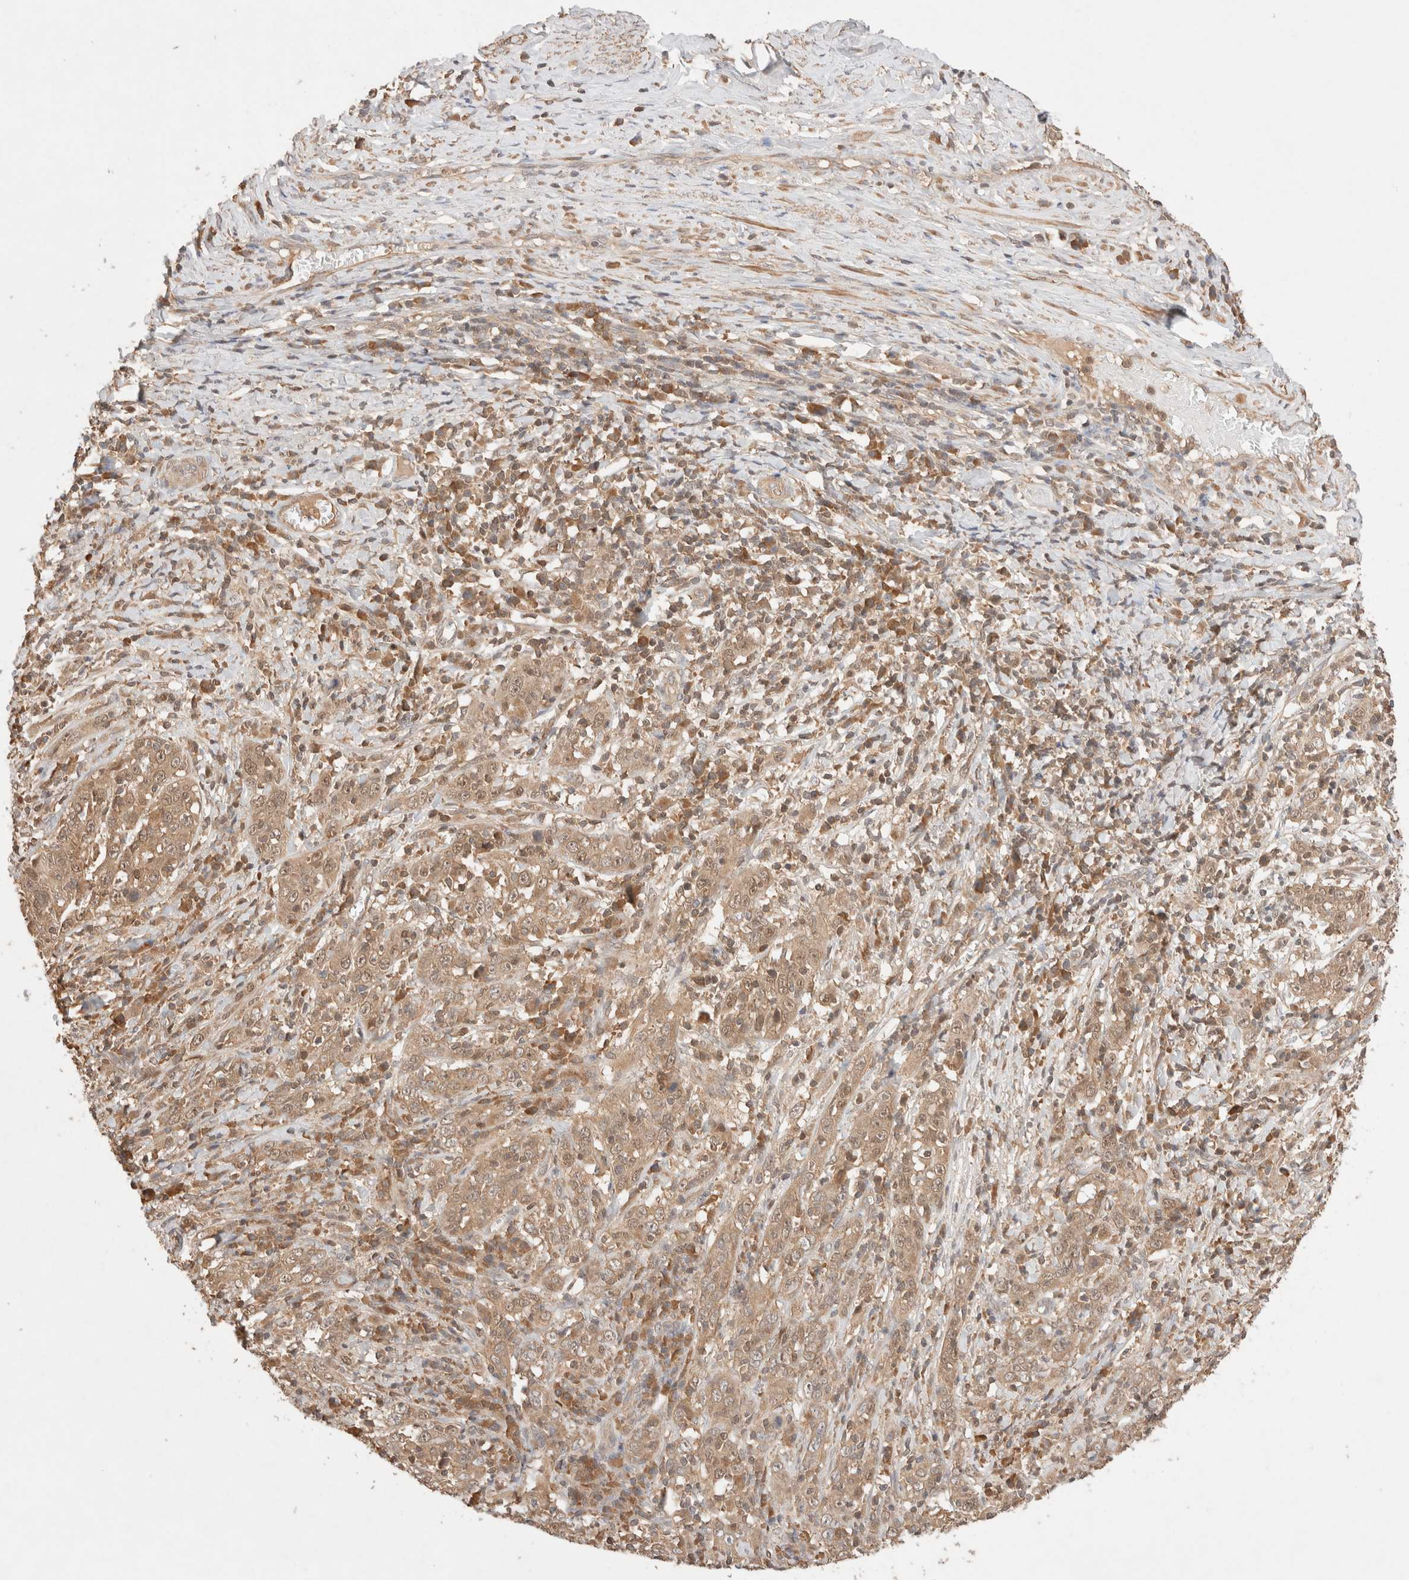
{"staining": {"intensity": "moderate", "quantity": ">75%", "location": "cytoplasmic/membranous"}, "tissue": "cervical cancer", "cell_type": "Tumor cells", "image_type": "cancer", "snomed": [{"axis": "morphology", "description": "Squamous cell carcinoma, NOS"}, {"axis": "topography", "description": "Cervix"}], "caption": "Brown immunohistochemical staining in squamous cell carcinoma (cervical) displays moderate cytoplasmic/membranous expression in about >75% of tumor cells. Ihc stains the protein of interest in brown and the nuclei are stained blue.", "gene": "CARNMT1", "patient": {"sex": "female", "age": 46}}